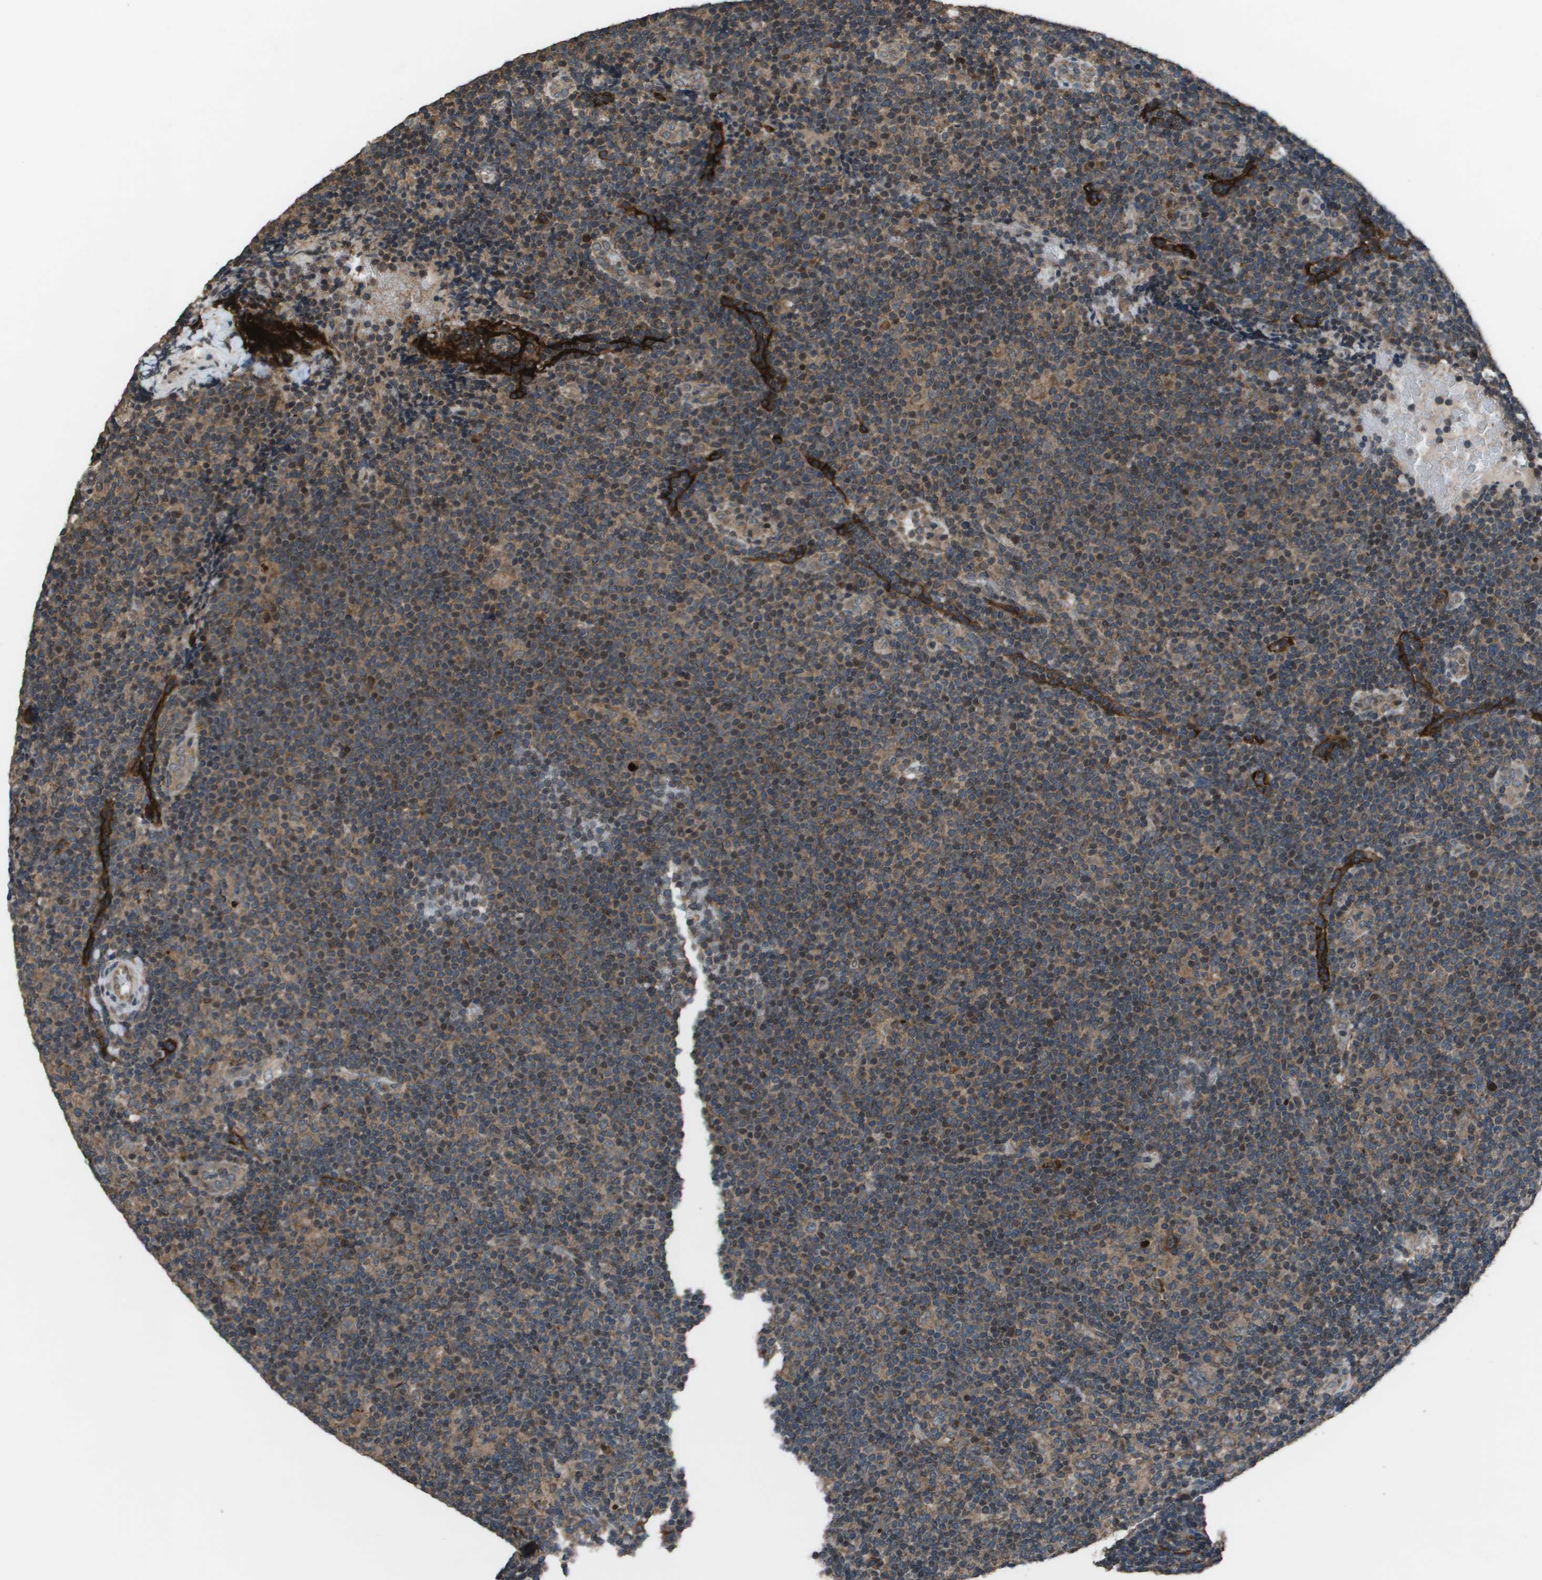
{"staining": {"intensity": "weak", "quantity": ">75%", "location": "cytoplasmic/membranous"}, "tissue": "lymphoma", "cell_type": "Tumor cells", "image_type": "cancer", "snomed": [{"axis": "morphology", "description": "Hodgkin's disease, NOS"}, {"axis": "topography", "description": "Lymph node"}], "caption": "Tumor cells display weak cytoplasmic/membranous positivity in about >75% of cells in Hodgkin's disease.", "gene": "GOSR2", "patient": {"sex": "female", "age": 57}}